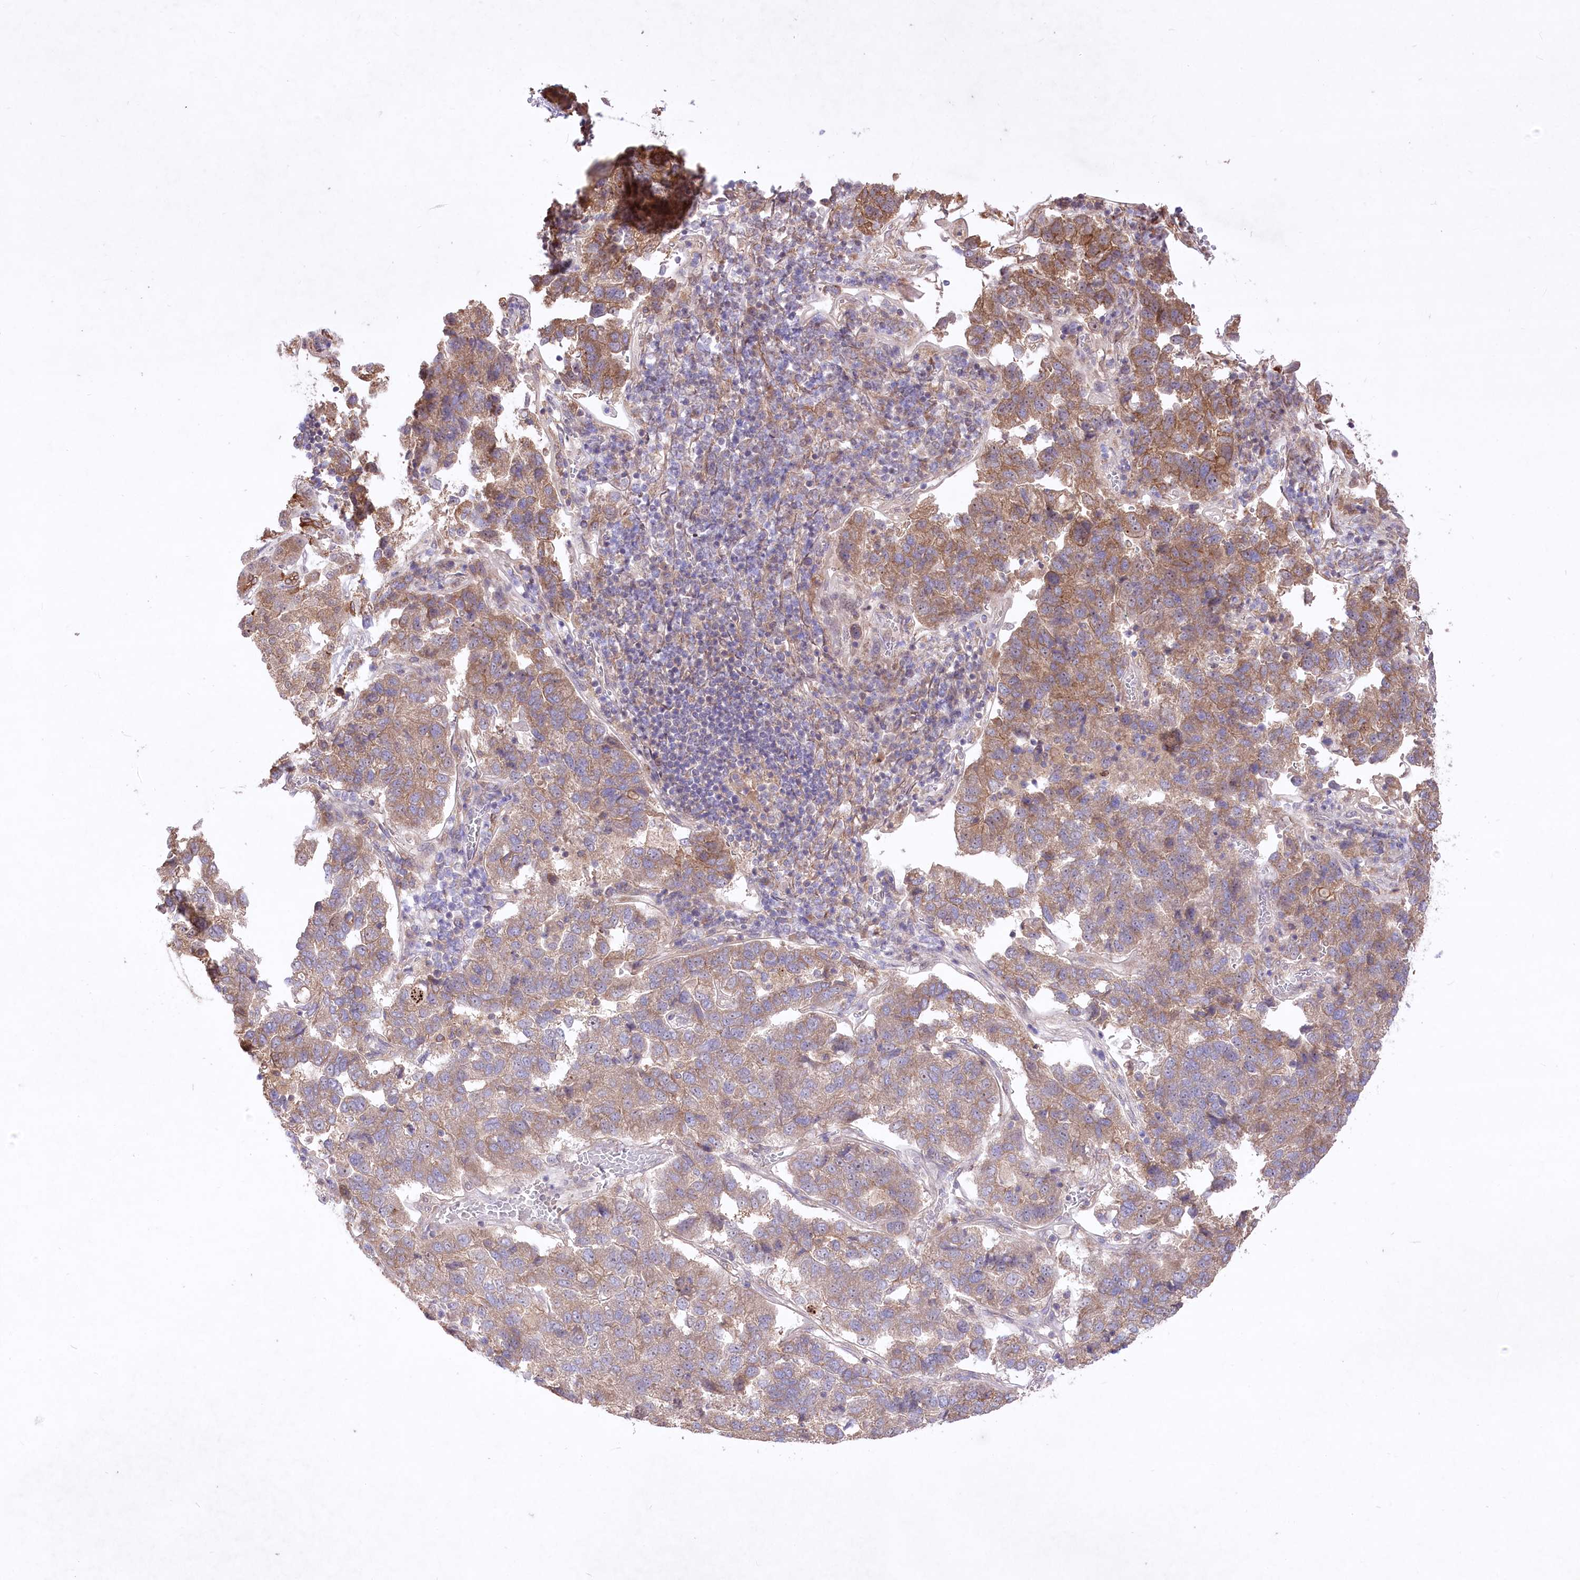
{"staining": {"intensity": "moderate", "quantity": ">75%", "location": "cytoplasmic/membranous"}, "tissue": "pancreatic cancer", "cell_type": "Tumor cells", "image_type": "cancer", "snomed": [{"axis": "morphology", "description": "Adenocarcinoma, NOS"}, {"axis": "topography", "description": "Pancreas"}], "caption": "Moderate cytoplasmic/membranous protein positivity is appreciated in approximately >75% of tumor cells in pancreatic adenocarcinoma. (IHC, brightfield microscopy, high magnification).", "gene": "HELT", "patient": {"sex": "female", "age": 61}}